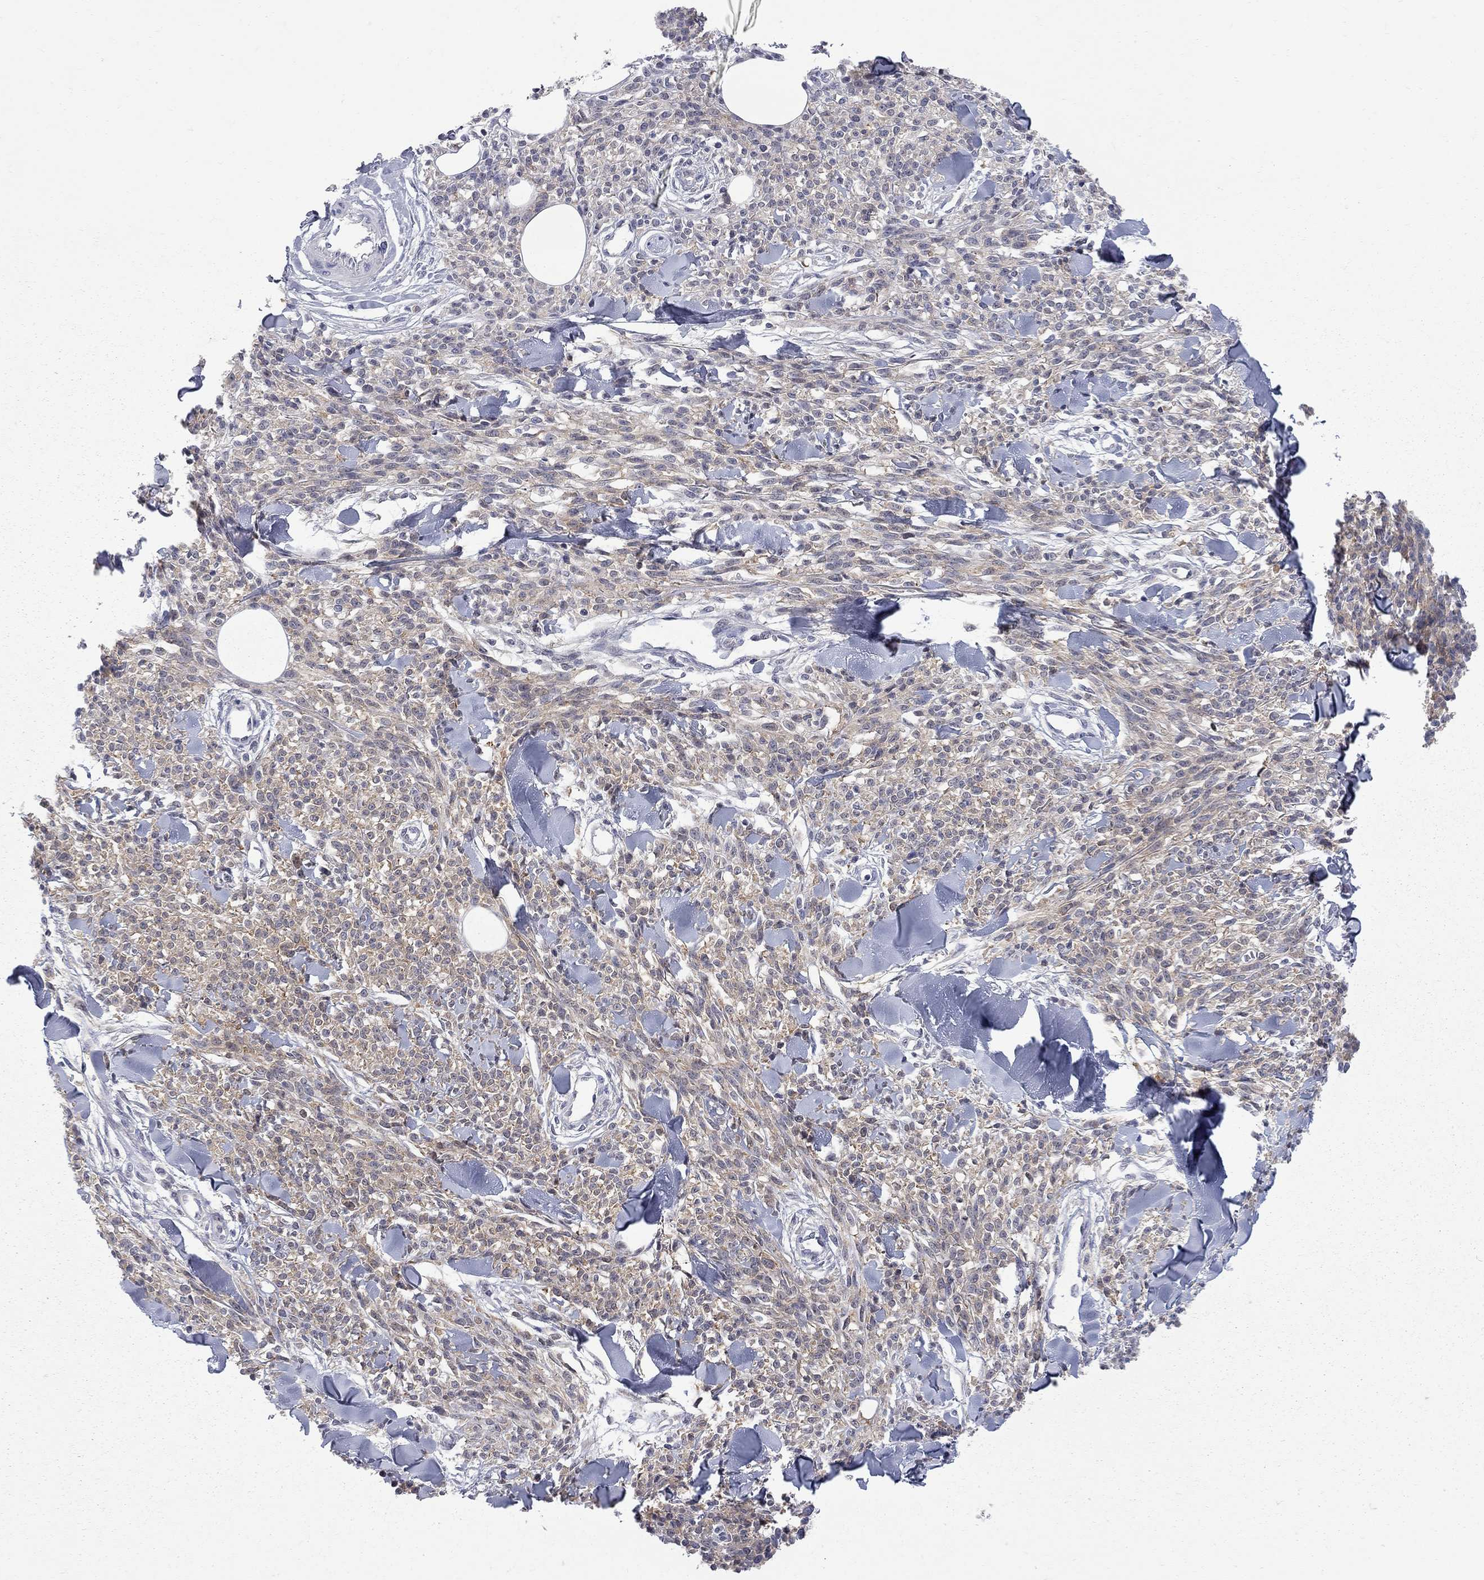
{"staining": {"intensity": "weak", "quantity": "25%-75%", "location": "cytoplasmic/membranous"}, "tissue": "melanoma", "cell_type": "Tumor cells", "image_type": "cancer", "snomed": [{"axis": "morphology", "description": "Malignant melanoma, NOS"}, {"axis": "topography", "description": "Skin"}, {"axis": "topography", "description": "Skin of trunk"}], "caption": "IHC of melanoma exhibits low levels of weak cytoplasmic/membranous staining in about 25%-75% of tumor cells.", "gene": "GALNT8", "patient": {"sex": "male", "age": 74}}